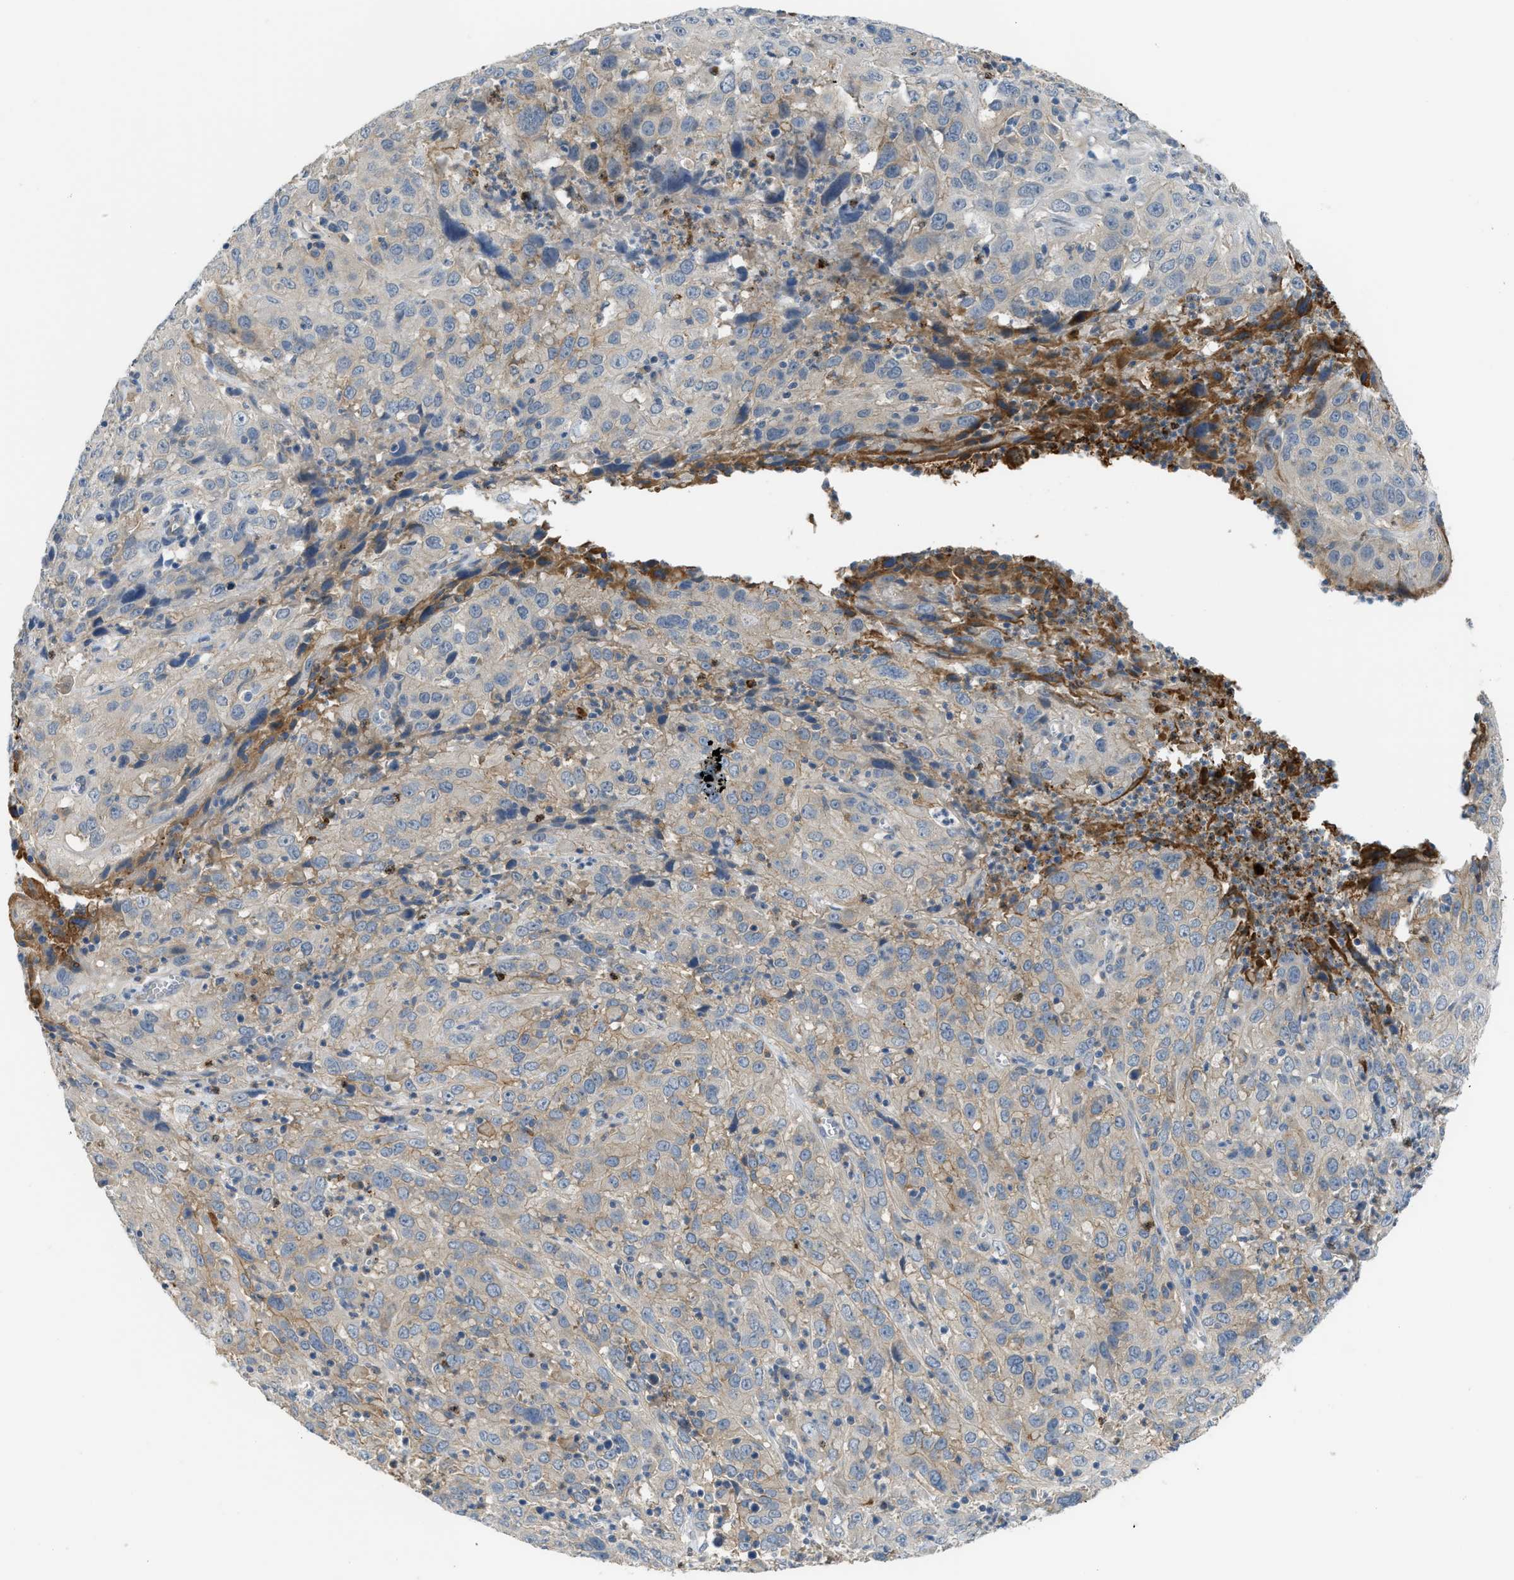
{"staining": {"intensity": "weak", "quantity": "<25%", "location": "cytoplasmic/membranous"}, "tissue": "cervical cancer", "cell_type": "Tumor cells", "image_type": "cancer", "snomed": [{"axis": "morphology", "description": "Squamous cell carcinoma, NOS"}, {"axis": "topography", "description": "Cervix"}], "caption": "Immunohistochemical staining of human cervical cancer (squamous cell carcinoma) displays no significant expression in tumor cells.", "gene": "RHBDF2", "patient": {"sex": "female", "age": 32}}